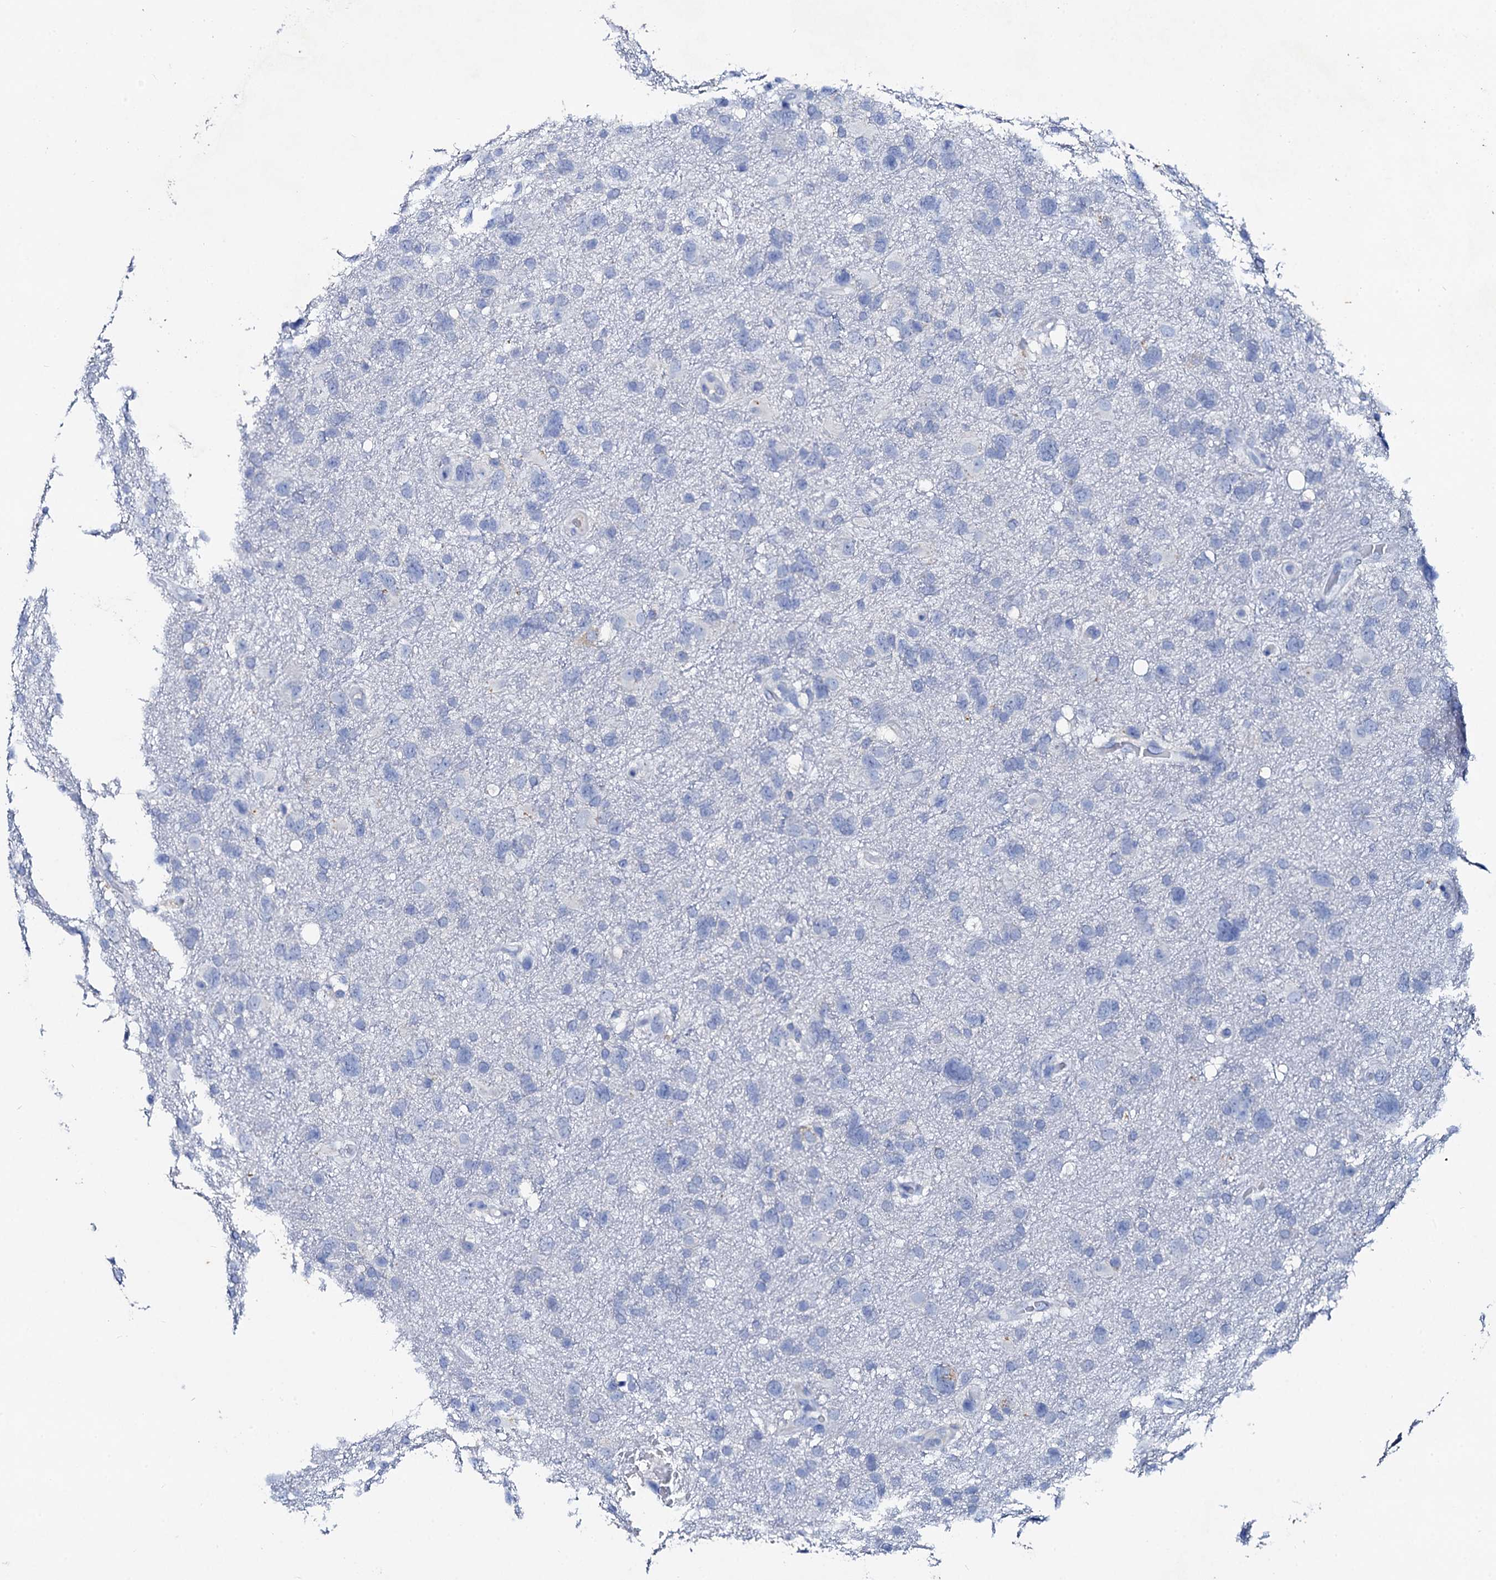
{"staining": {"intensity": "negative", "quantity": "none", "location": "none"}, "tissue": "glioma", "cell_type": "Tumor cells", "image_type": "cancer", "snomed": [{"axis": "morphology", "description": "Glioma, malignant, High grade"}, {"axis": "topography", "description": "Brain"}], "caption": "Immunohistochemistry (IHC) of human glioma displays no staining in tumor cells. Brightfield microscopy of immunohistochemistry (IHC) stained with DAB (brown) and hematoxylin (blue), captured at high magnification.", "gene": "GLB1L3", "patient": {"sex": "male", "age": 61}}